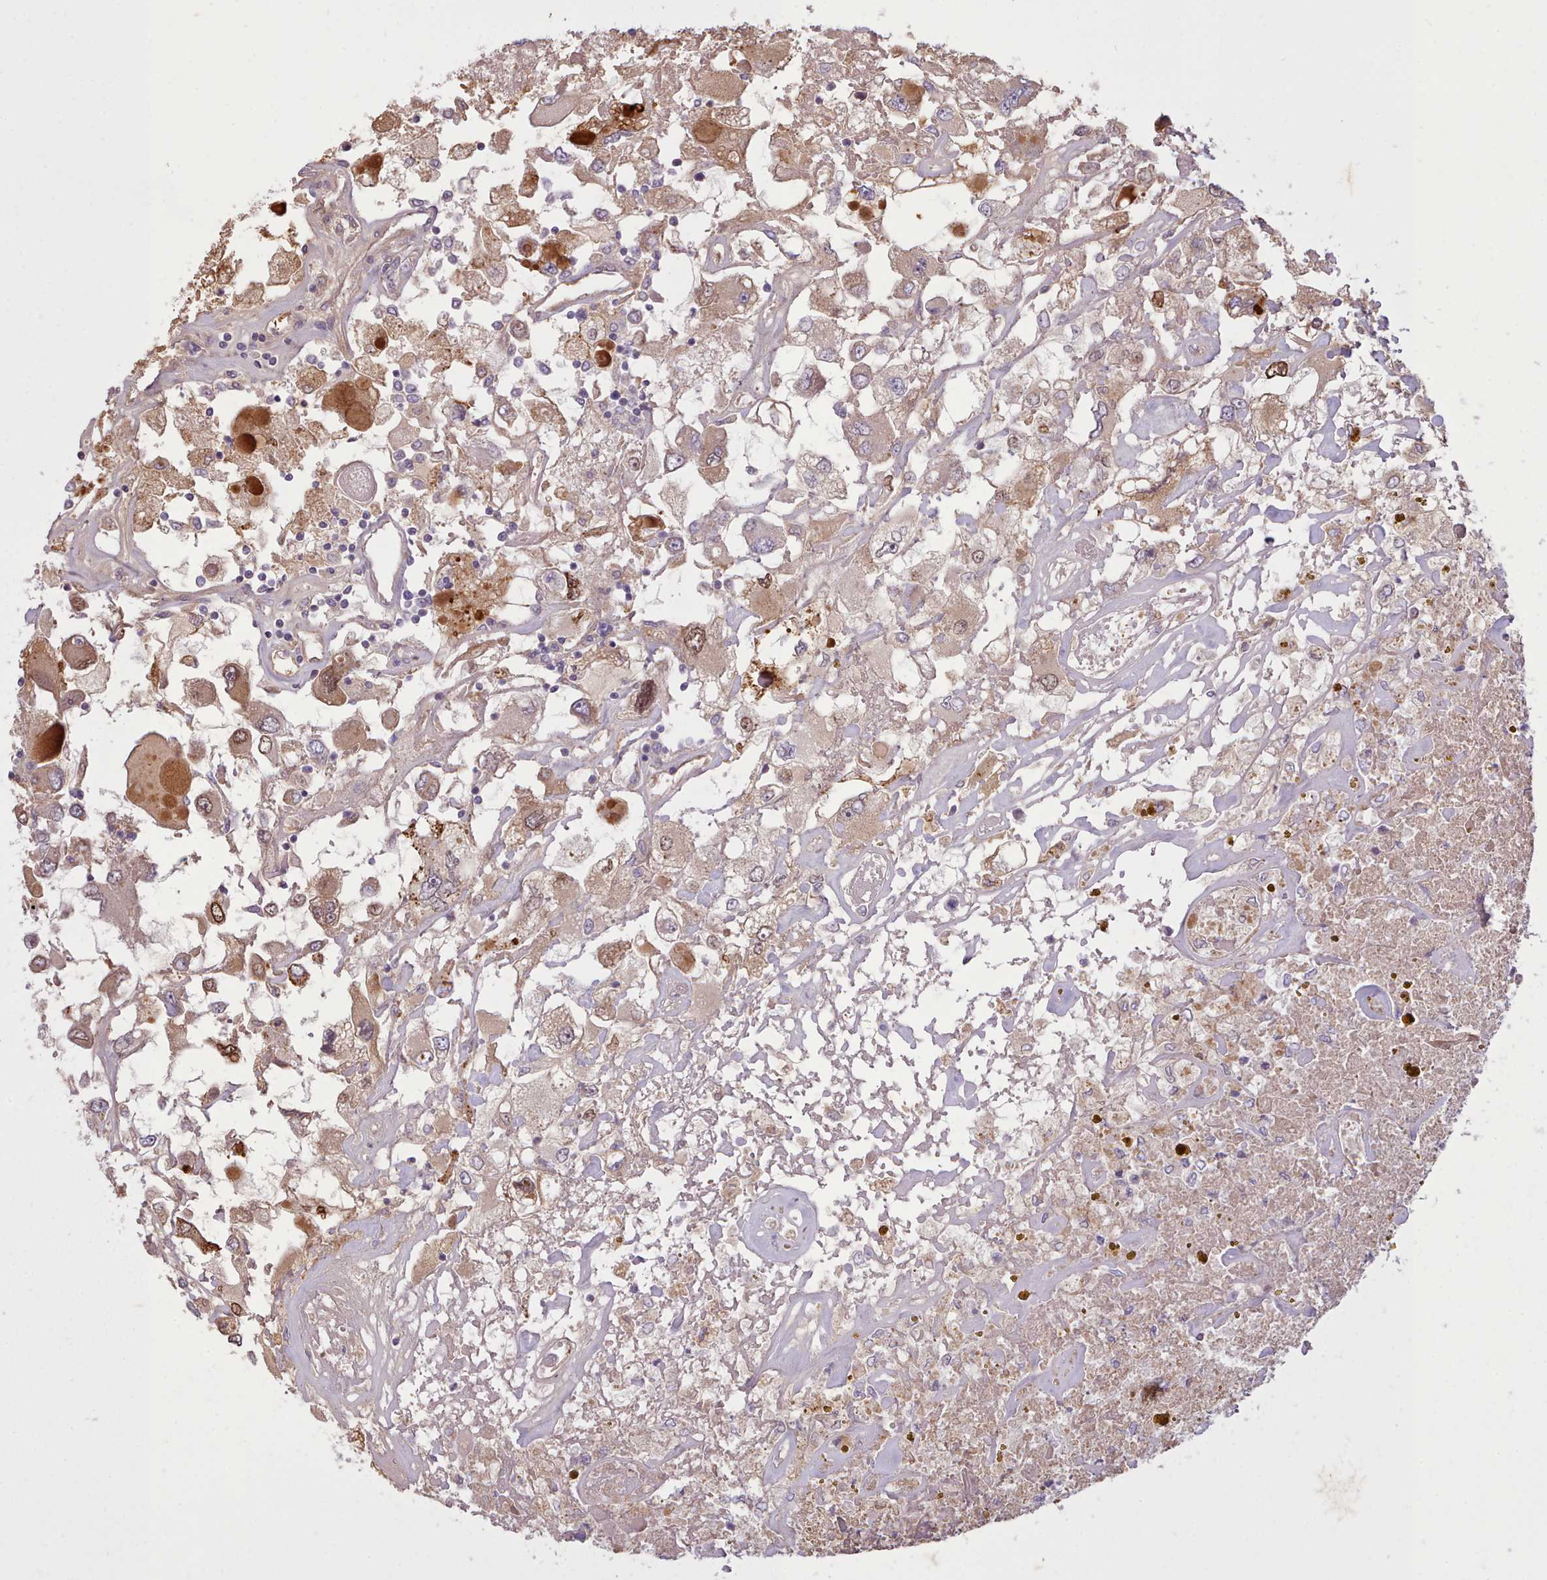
{"staining": {"intensity": "moderate", "quantity": "<25%", "location": "cytoplasmic/membranous,nuclear"}, "tissue": "renal cancer", "cell_type": "Tumor cells", "image_type": "cancer", "snomed": [{"axis": "morphology", "description": "Adenocarcinoma, NOS"}, {"axis": "topography", "description": "Kidney"}], "caption": "The micrograph displays staining of adenocarcinoma (renal), revealing moderate cytoplasmic/membranous and nuclear protein staining (brown color) within tumor cells.", "gene": "NMRK1", "patient": {"sex": "female", "age": 52}}